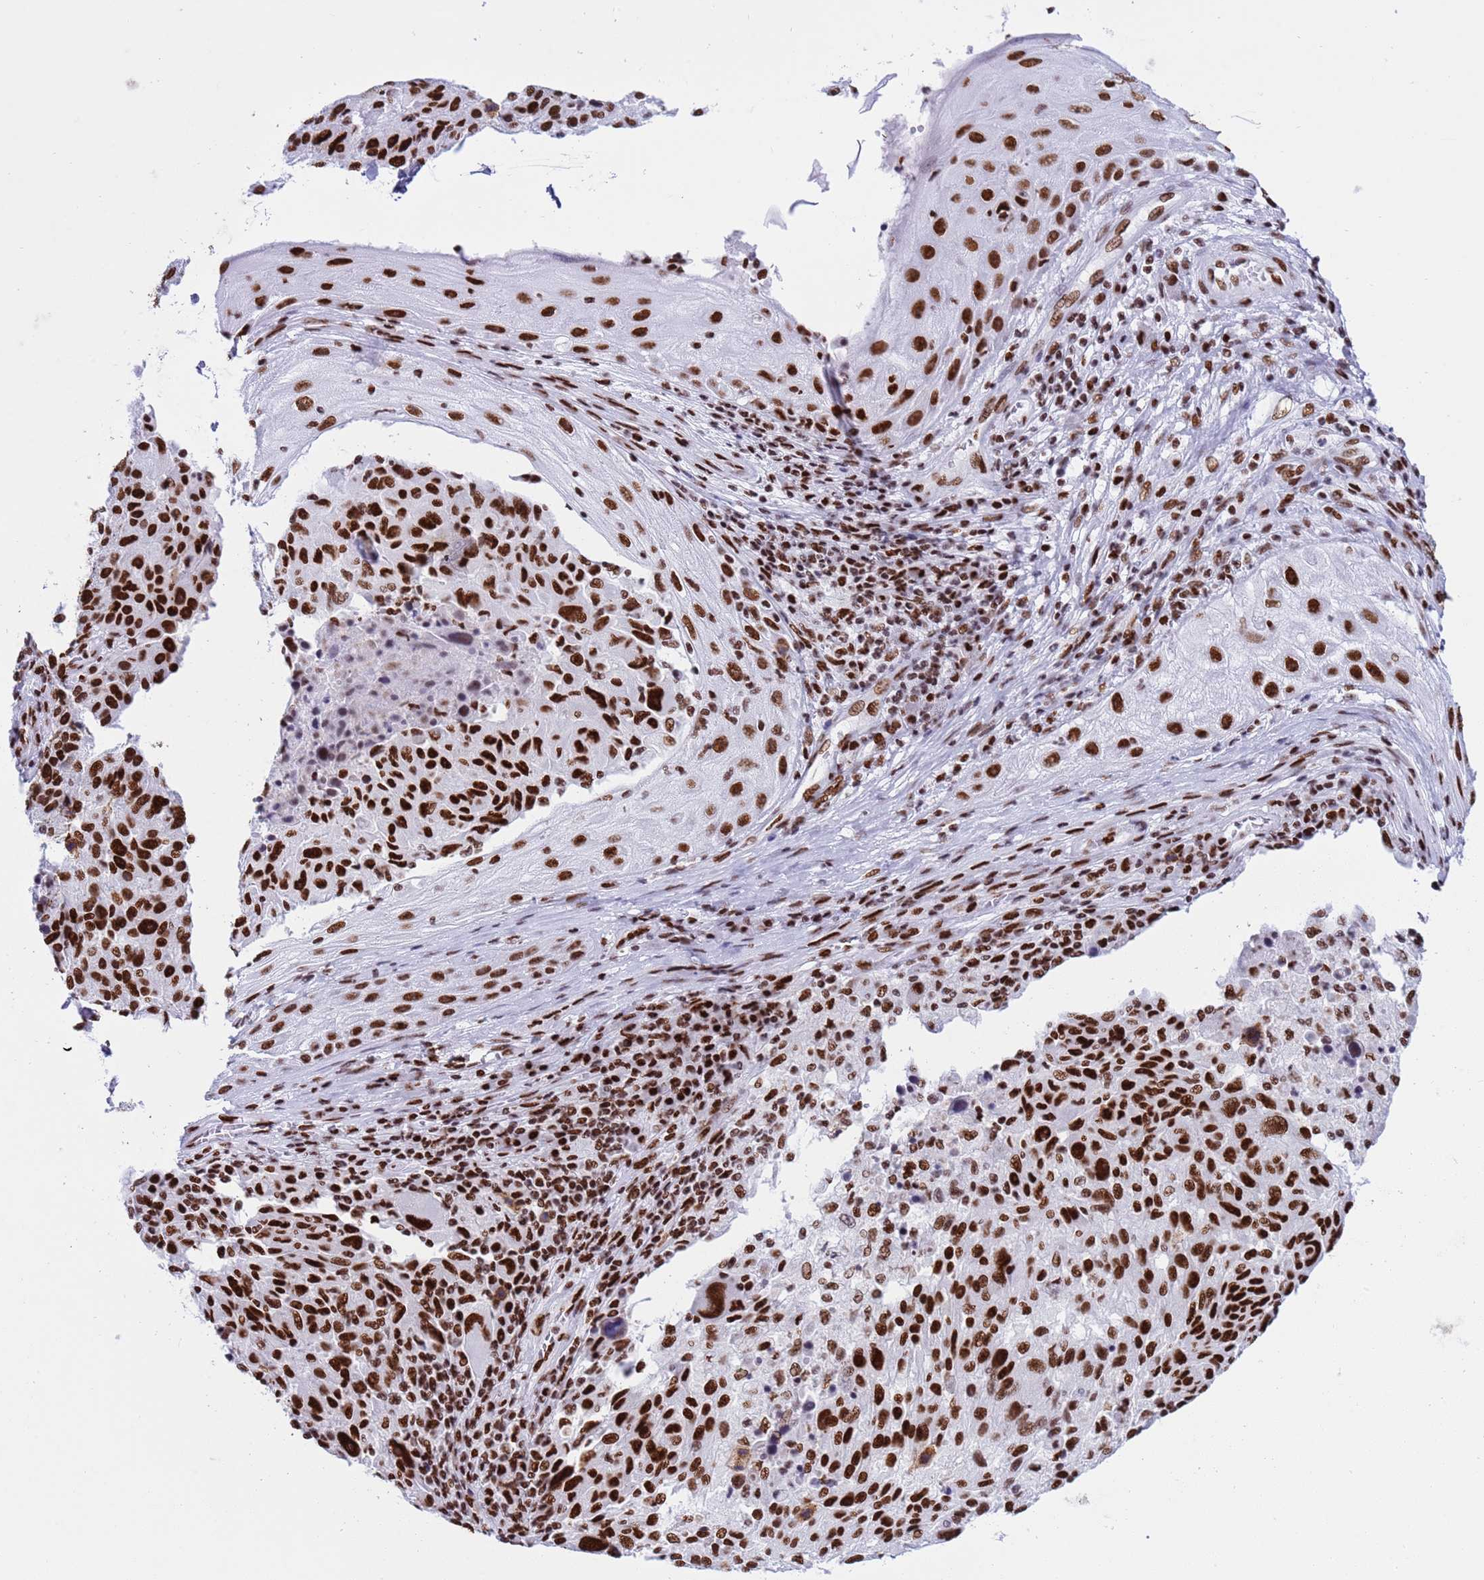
{"staining": {"intensity": "strong", "quantity": ">75%", "location": "nuclear"}, "tissue": "melanoma", "cell_type": "Tumor cells", "image_type": "cancer", "snomed": [{"axis": "morphology", "description": "Malignant melanoma, NOS"}, {"axis": "topography", "description": "Skin"}], "caption": "Immunohistochemistry (IHC) (DAB) staining of melanoma shows strong nuclear protein staining in about >75% of tumor cells. The protein is stained brown, and the nuclei are stained in blue (DAB IHC with brightfield microscopy, high magnification).", "gene": "RALY", "patient": {"sex": "male", "age": 53}}